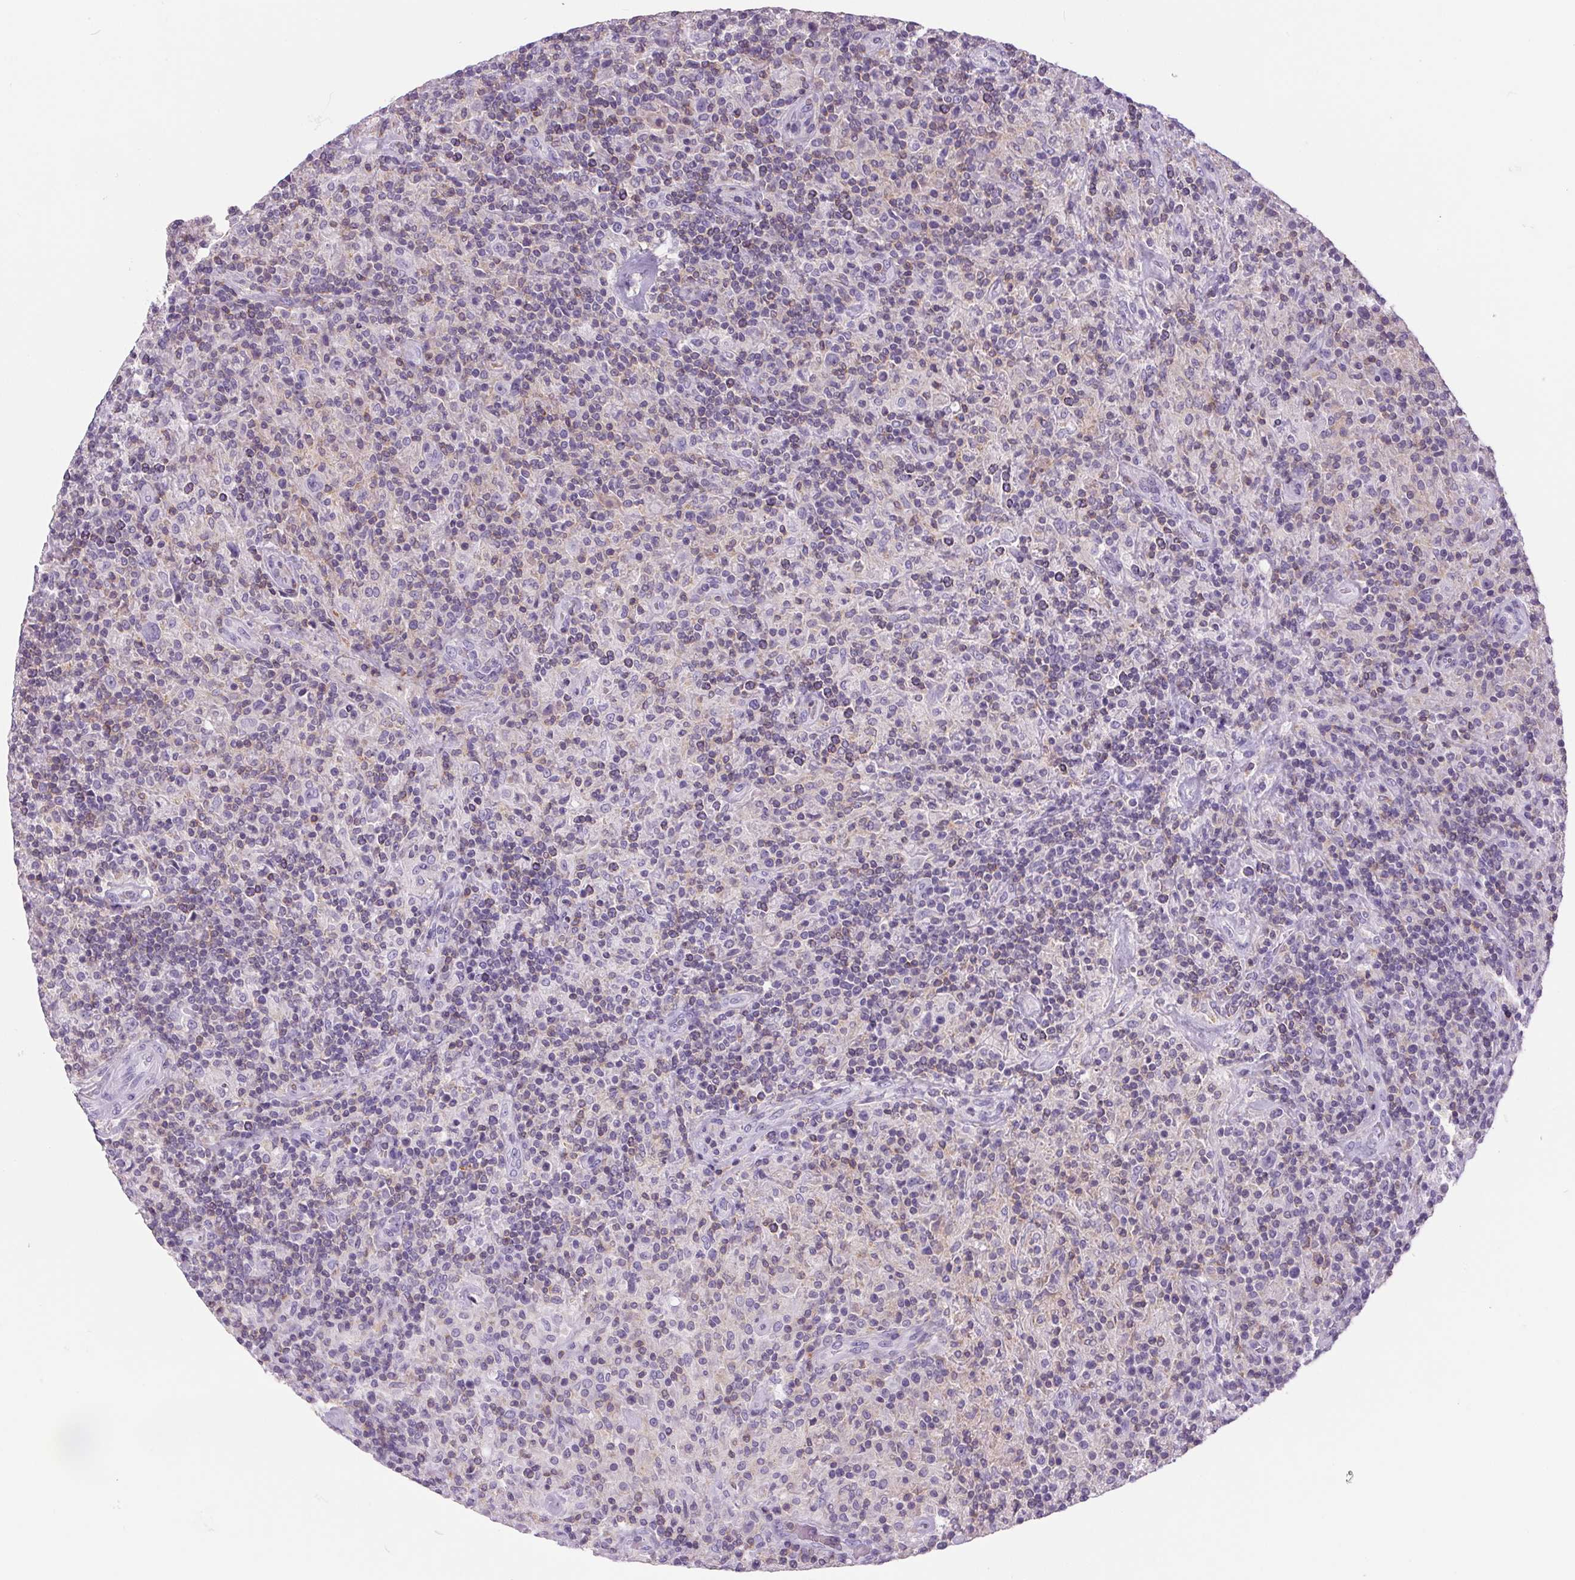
{"staining": {"intensity": "negative", "quantity": "none", "location": "none"}, "tissue": "lymphoma", "cell_type": "Tumor cells", "image_type": "cancer", "snomed": [{"axis": "morphology", "description": "Hodgkin's disease, NOS"}, {"axis": "topography", "description": "Lymph node"}], "caption": "Image shows no protein expression in tumor cells of lymphoma tissue.", "gene": "S100A2", "patient": {"sex": "male", "age": 70}}